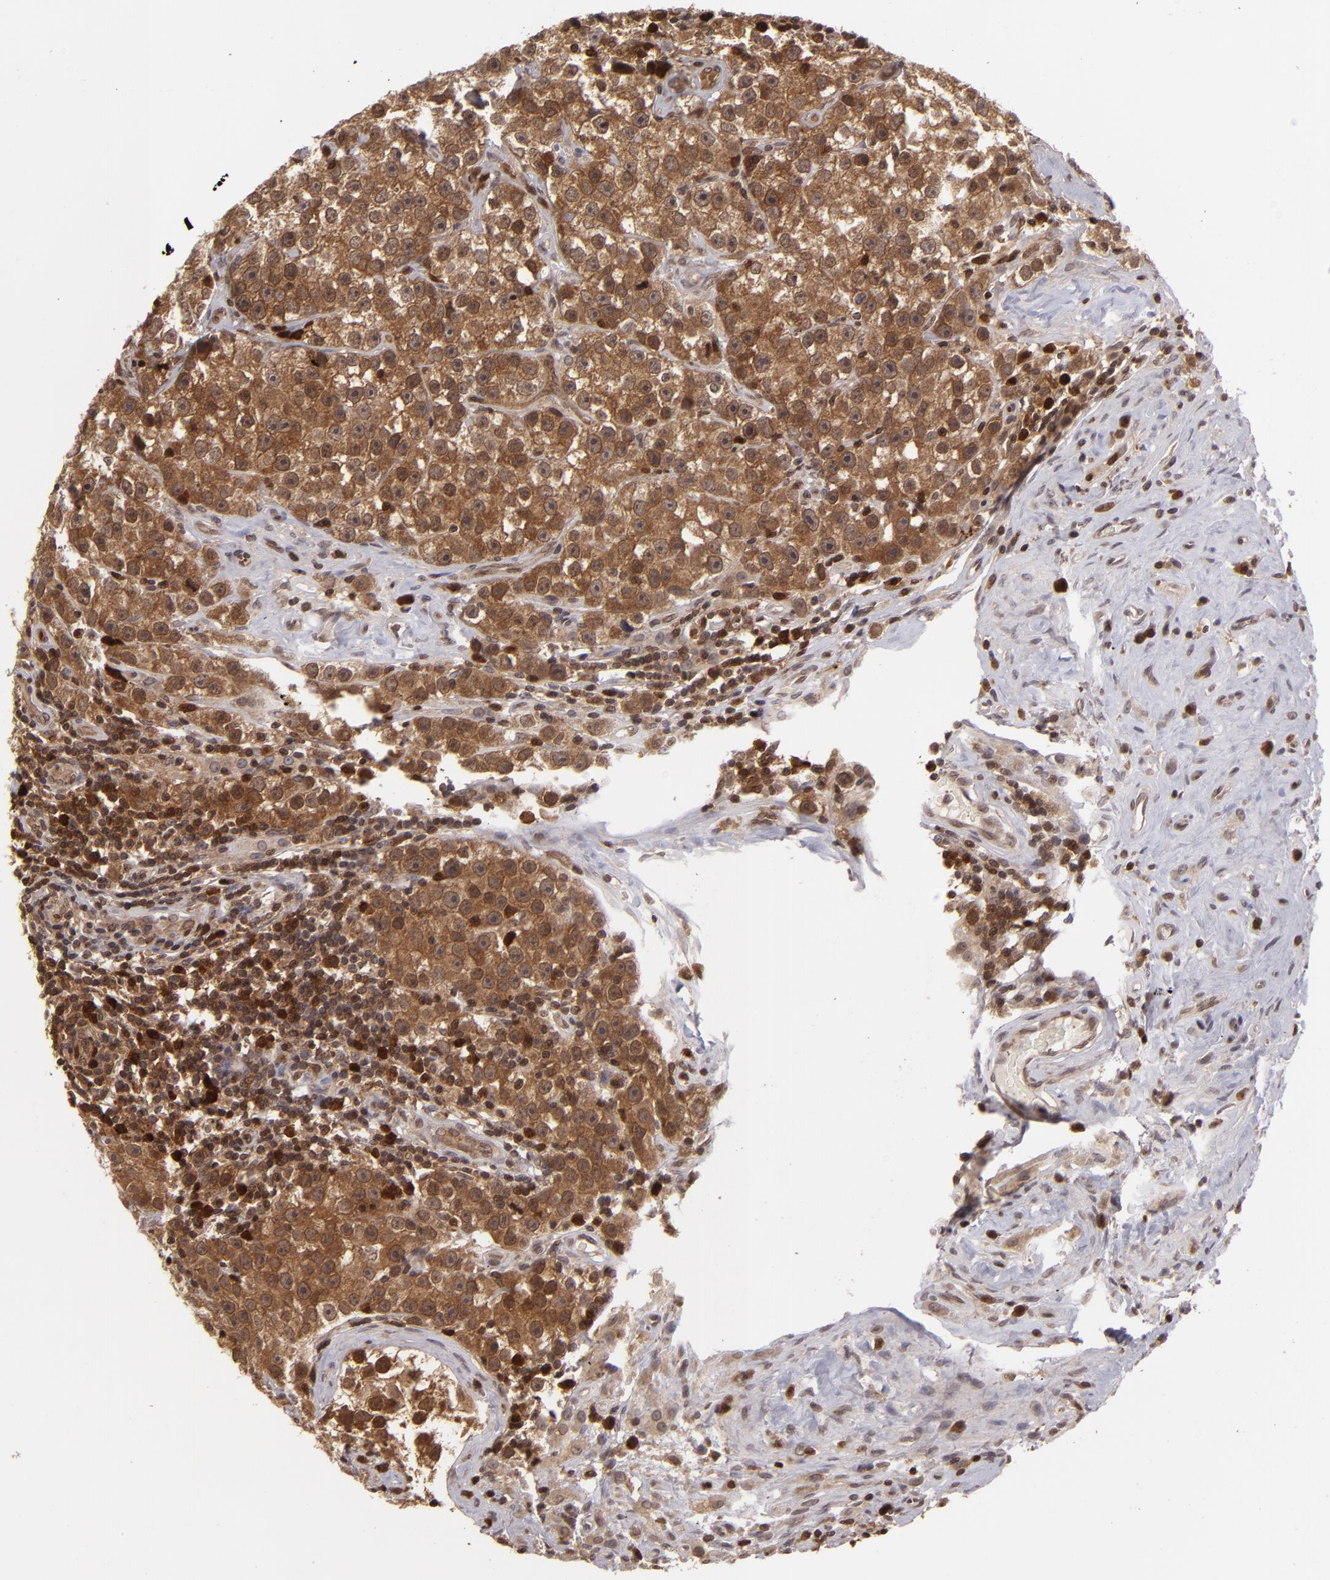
{"staining": {"intensity": "strong", "quantity": ">75%", "location": "cytoplasmic/membranous"}, "tissue": "testis cancer", "cell_type": "Tumor cells", "image_type": "cancer", "snomed": [{"axis": "morphology", "description": "Seminoma, NOS"}, {"axis": "topography", "description": "Testis"}], "caption": "Testis cancer stained for a protein (brown) displays strong cytoplasmic/membranous positive staining in about >75% of tumor cells.", "gene": "ZBTB33", "patient": {"sex": "male", "age": 32}}